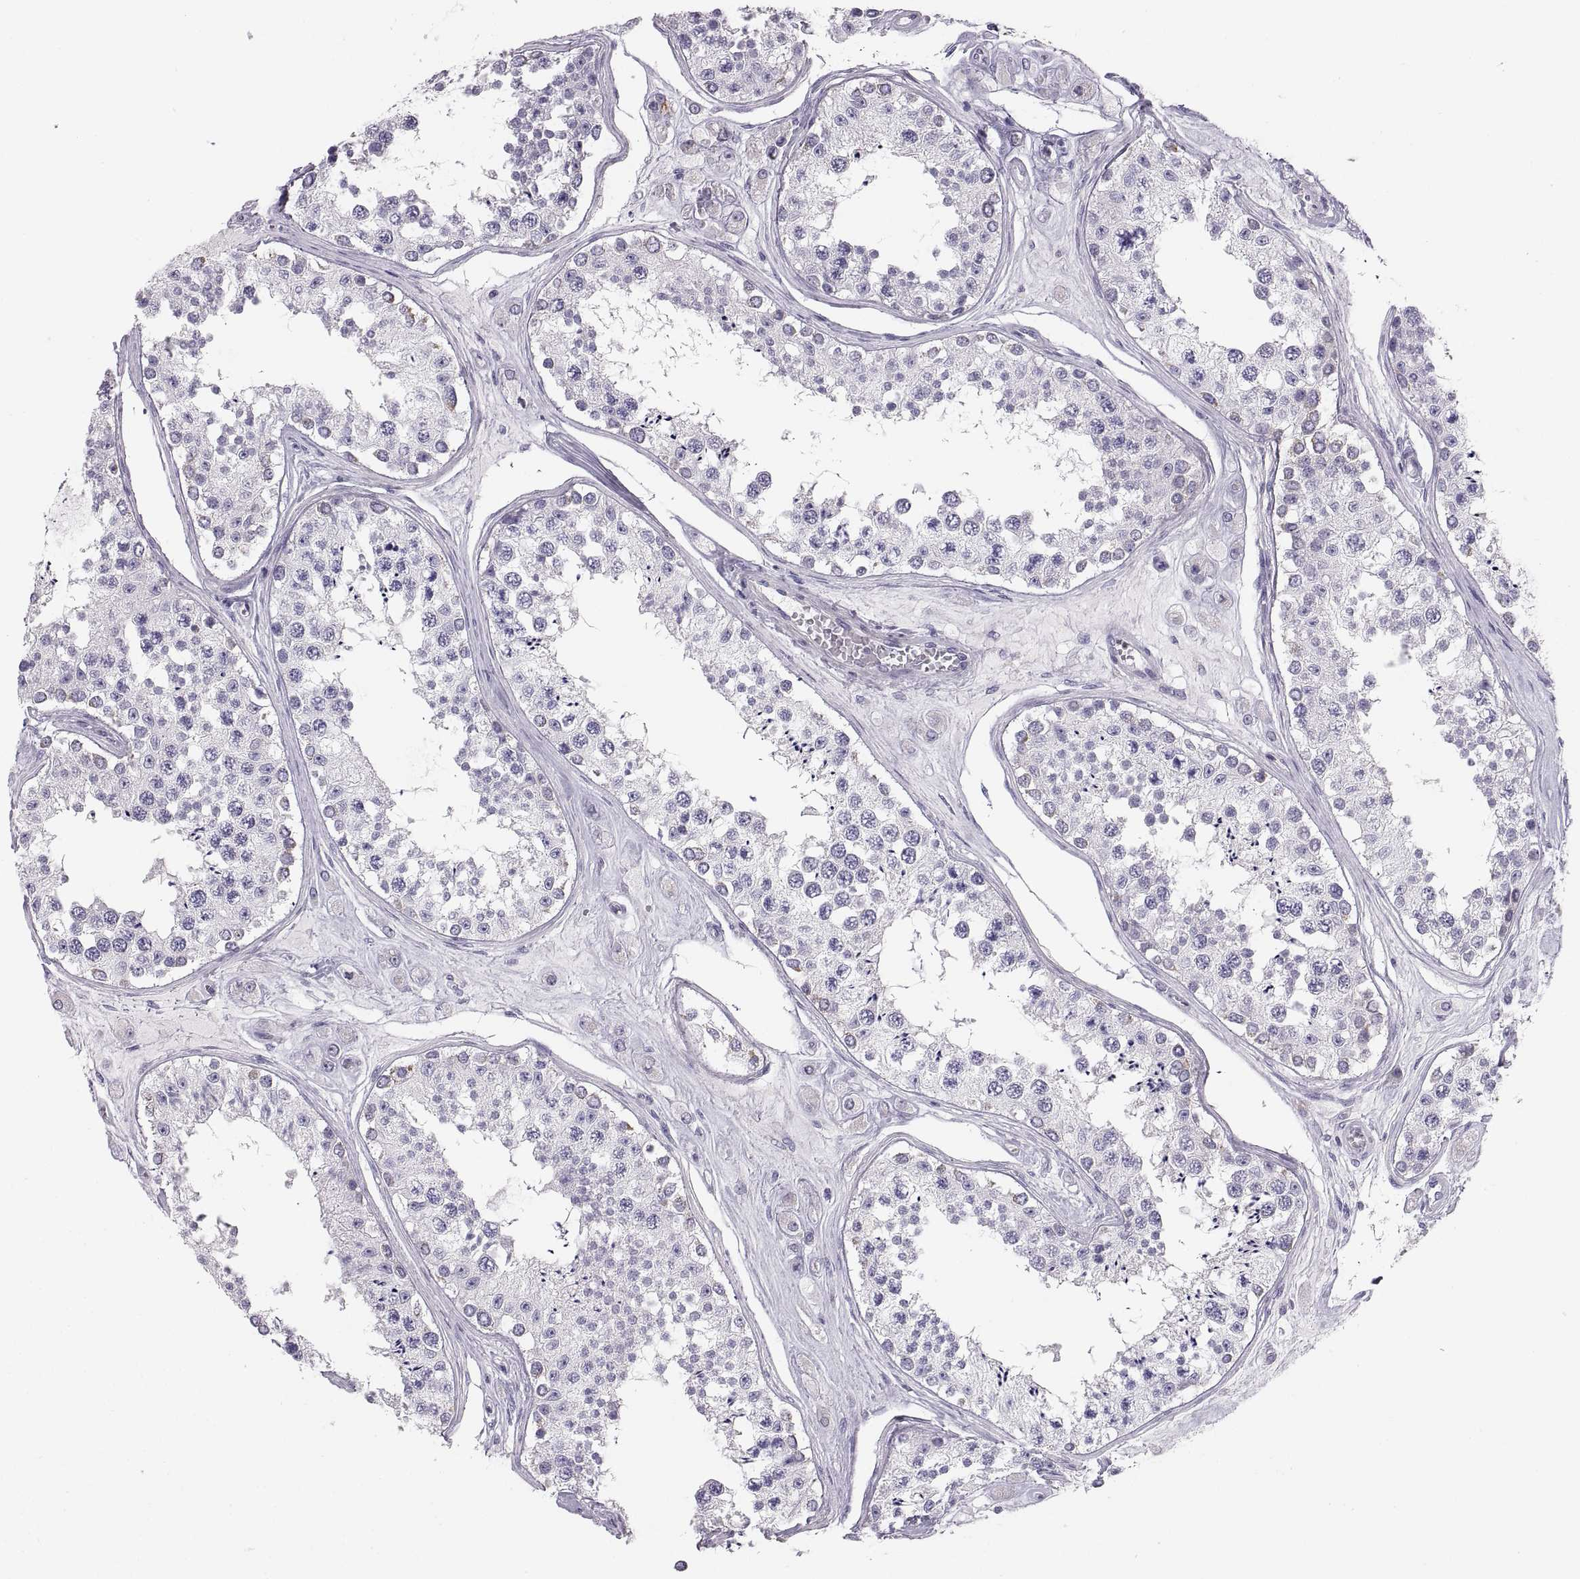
{"staining": {"intensity": "negative", "quantity": "none", "location": "none"}, "tissue": "testis", "cell_type": "Cells in seminiferous ducts", "image_type": "normal", "snomed": [{"axis": "morphology", "description": "Normal tissue, NOS"}, {"axis": "topography", "description": "Testis"}], "caption": "Immunohistochemistry histopathology image of unremarkable human testis stained for a protein (brown), which reveals no staining in cells in seminiferous ducts. (DAB (3,3'-diaminobenzidine) immunohistochemistry (IHC) with hematoxylin counter stain).", "gene": "COL9A3", "patient": {"sex": "male", "age": 25}}